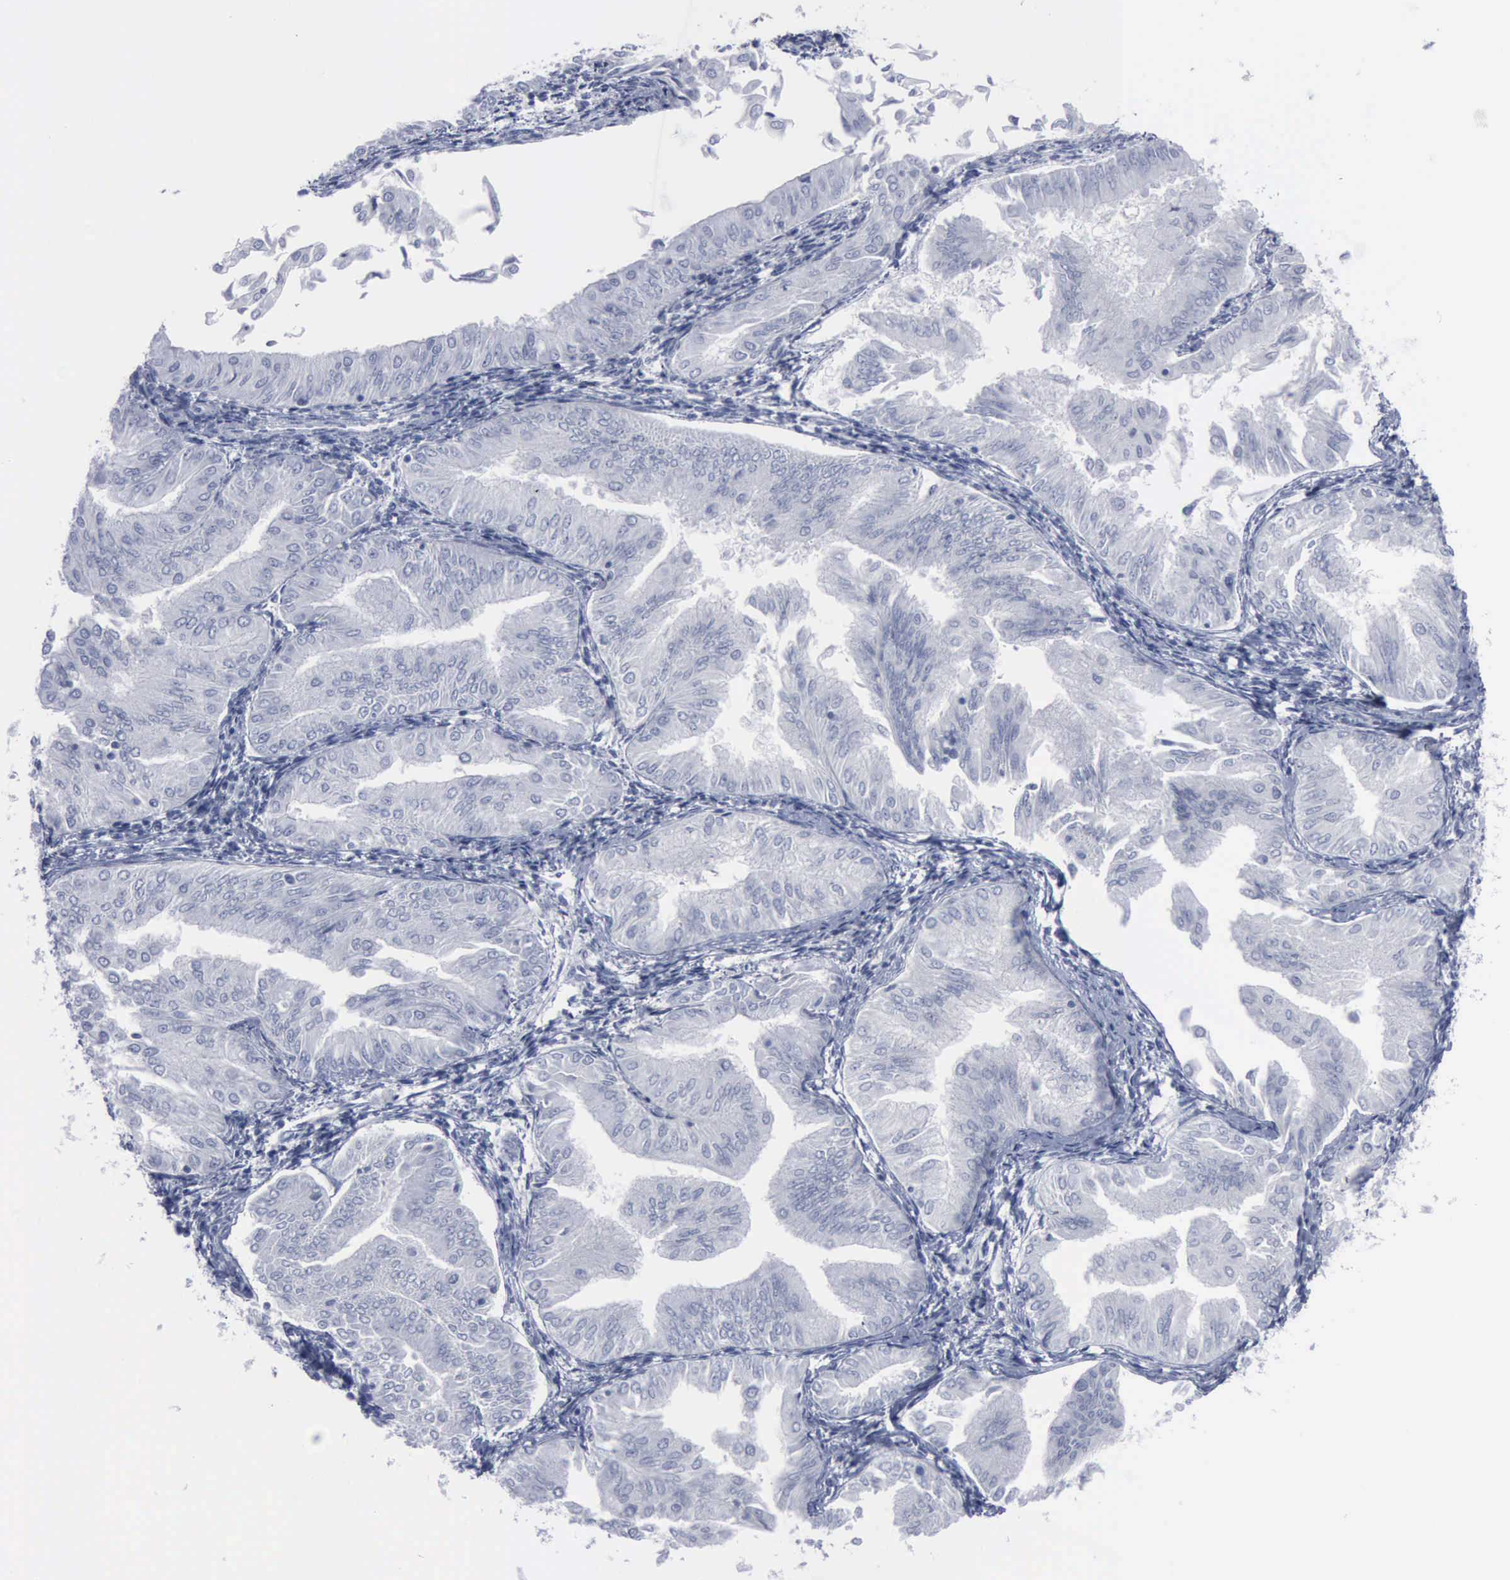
{"staining": {"intensity": "negative", "quantity": "none", "location": "none"}, "tissue": "endometrial cancer", "cell_type": "Tumor cells", "image_type": "cancer", "snomed": [{"axis": "morphology", "description": "Adenocarcinoma, NOS"}, {"axis": "topography", "description": "Endometrium"}], "caption": "Tumor cells show no significant expression in endometrial cancer (adenocarcinoma). The staining is performed using DAB (3,3'-diaminobenzidine) brown chromogen with nuclei counter-stained in using hematoxylin.", "gene": "VCAM1", "patient": {"sex": "female", "age": 53}}